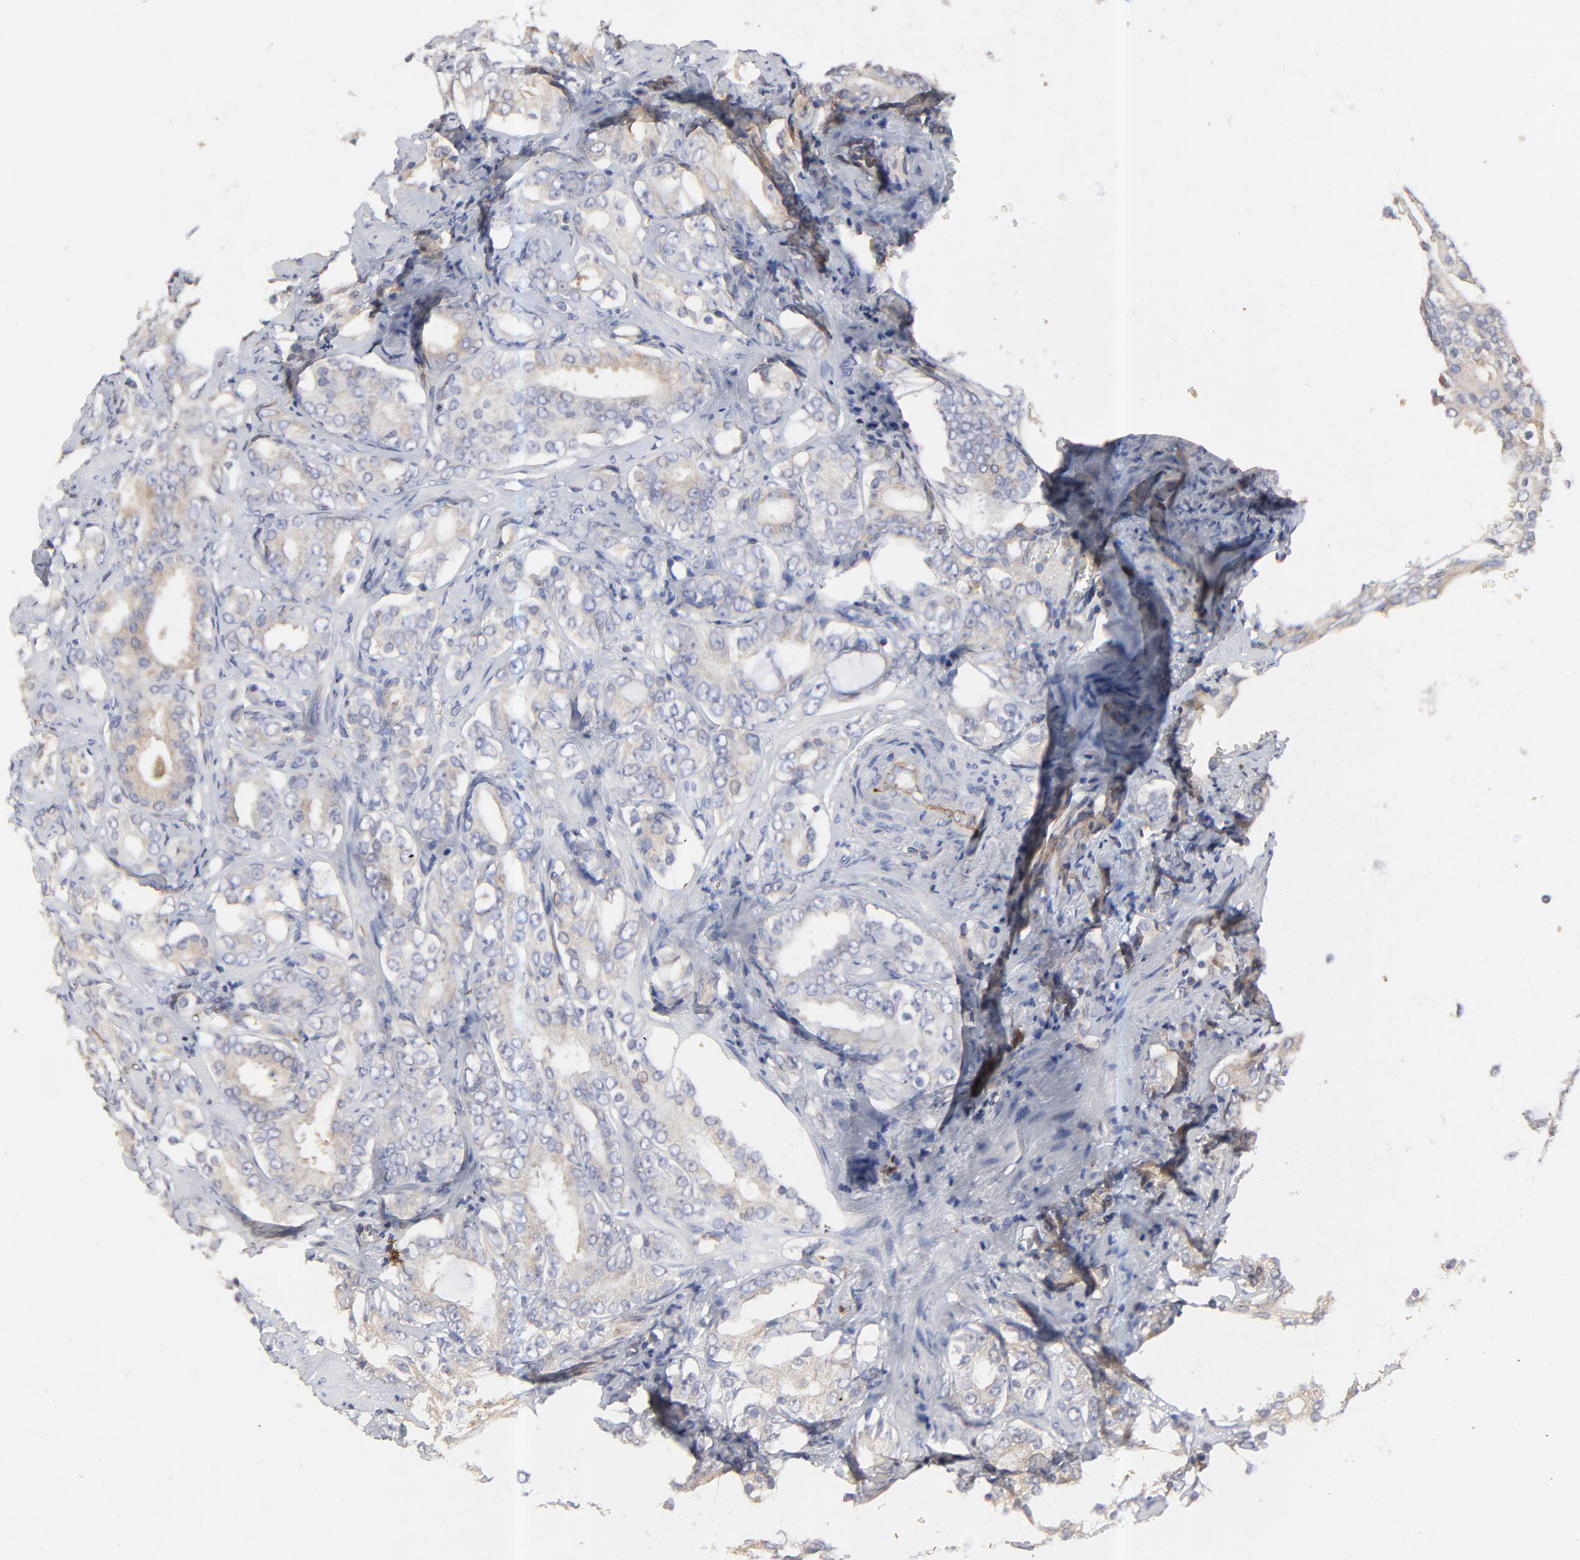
{"staining": {"intensity": "moderate", "quantity": ">75%", "location": "cytoplasmic/membranous"}, "tissue": "prostate cancer", "cell_type": "Tumor cells", "image_type": "cancer", "snomed": [{"axis": "morphology", "description": "Adenocarcinoma, Low grade"}, {"axis": "topography", "description": "Prostate"}], "caption": "The photomicrograph displays a brown stain indicating the presence of a protein in the cytoplasmic/membranous of tumor cells in prostate adenocarcinoma (low-grade).", "gene": "RAB9A", "patient": {"sex": "male", "age": 59}}